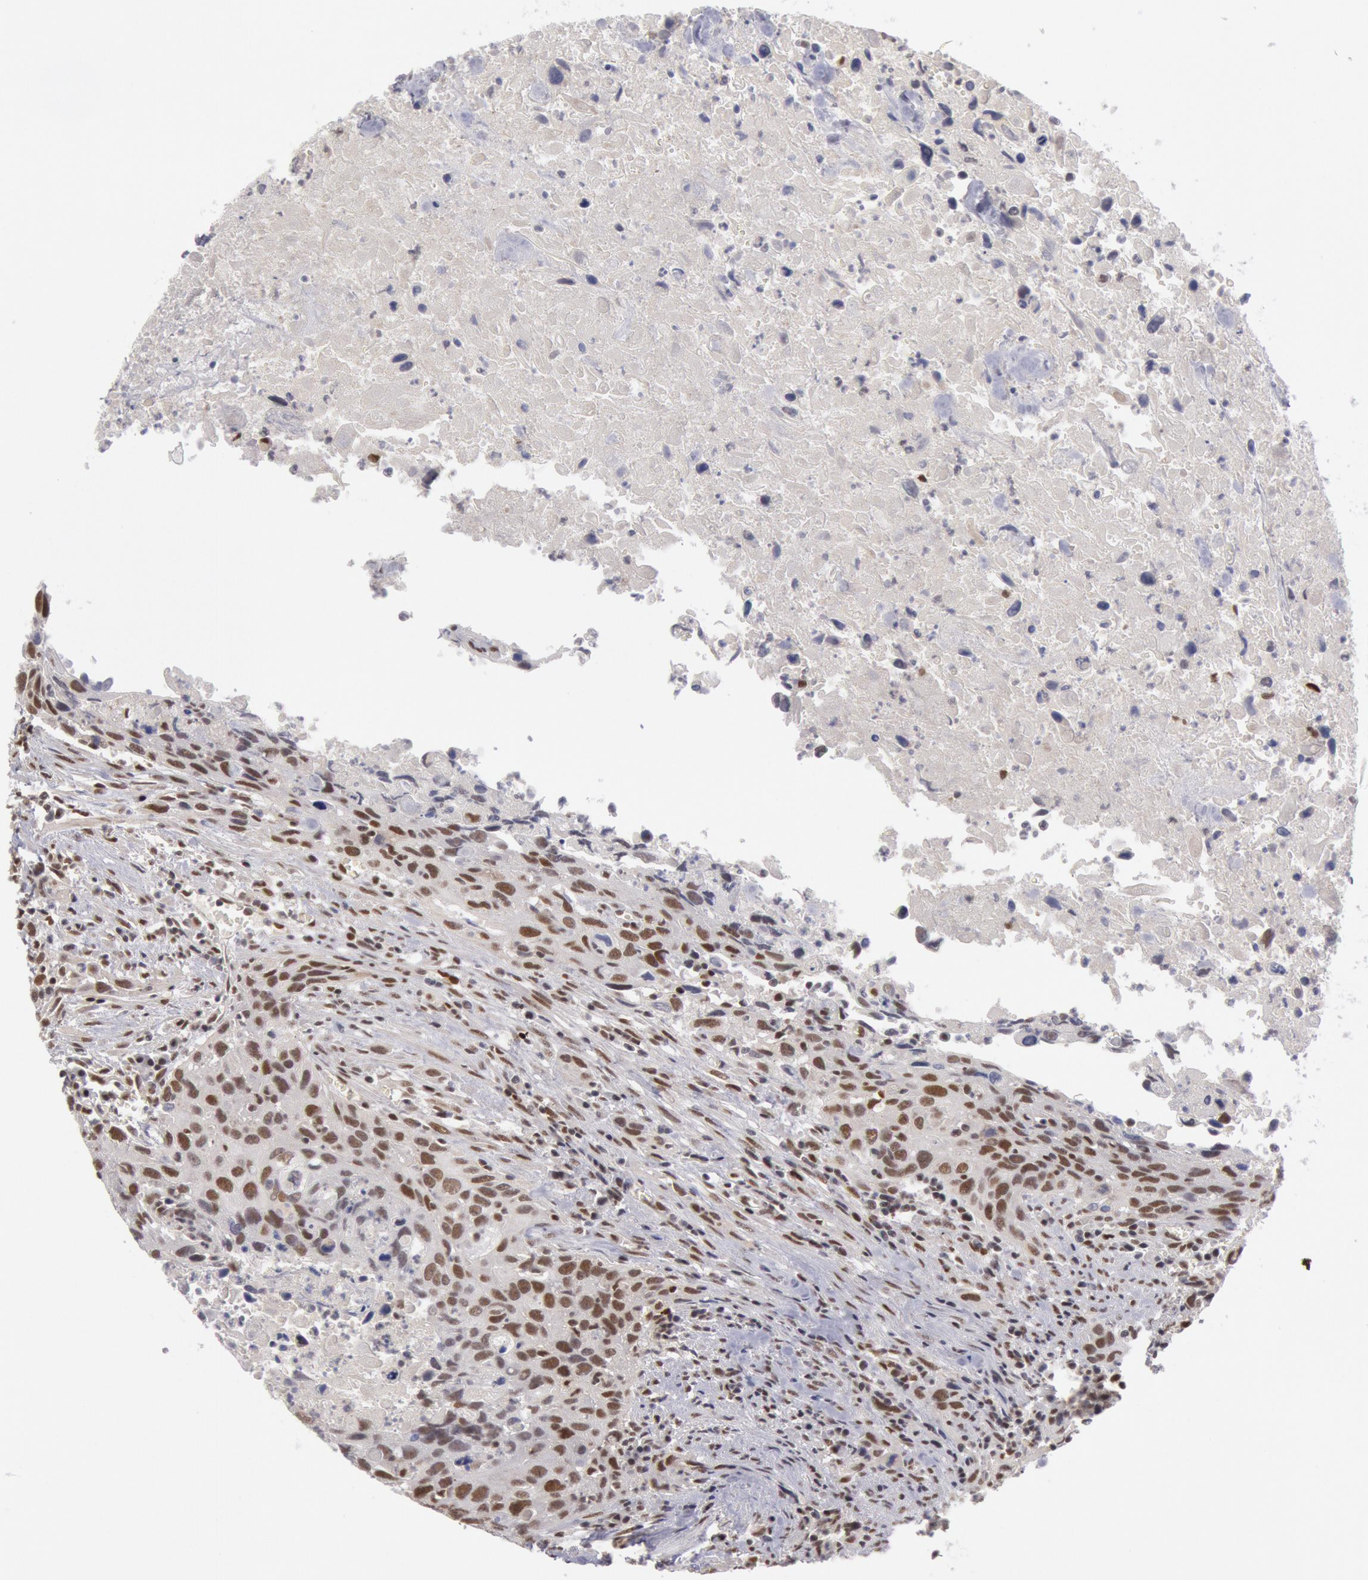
{"staining": {"intensity": "weak", "quantity": ">75%", "location": "nuclear"}, "tissue": "urothelial cancer", "cell_type": "Tumor cells", "image_type": "cancer", "snomed": [{"axis": "morphology", "description": "Urothelial carcinoma, High grade"}, {"axis": "topography", "description": "Urinary bladder"}], "caption": "Urothelial carcinoma (high-grade) stained with immunohistochemistry (IHC) demonstrates weak nuclear staining in about >75% of tumor cells. The staining was performed using DAB to visualize the protein expression in brown, while the nuclei were stained in blue with hematoxylin (Magnification: 20x).", "gene": "PPP4R3B", "patient": {"sex": "male", "age": 71}}